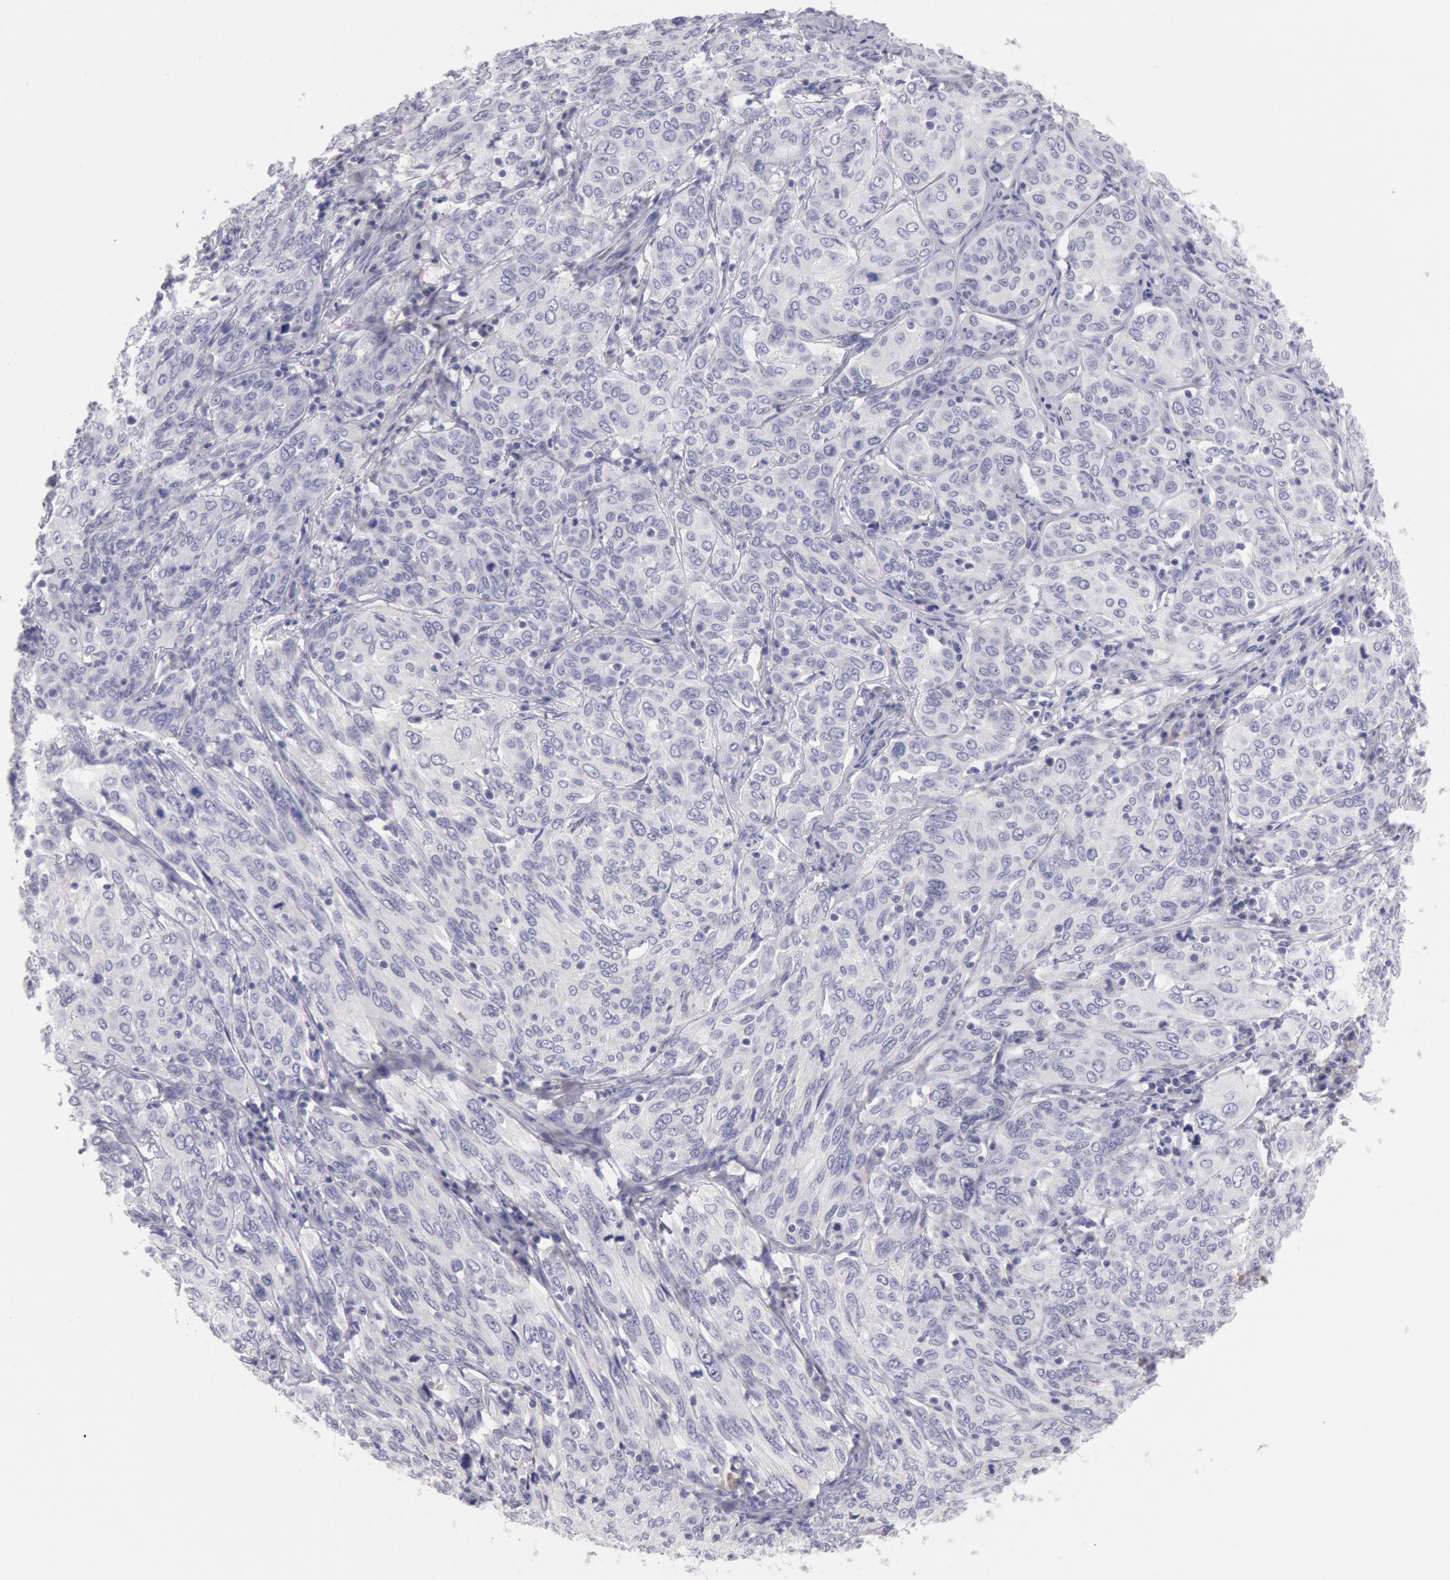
{"staining": {"intensity": "negative", "quantity": "none", "location": "none"}, "tissue": "cervical cancer", "cell_type": "Tumor cells", "image_type": "cancer", "snomed": [{"axis": "morphology", "description": "Squamous cell carcinoma, NOS"}, {"axis": "topography", "description": "Cervix"}], "caption": "Immunohistochemical staining of cervical cancer (squamous cell carcinoma) demonstrates no significant positivity in tumor cells.", "gene": "EGFR", "patient": {"sex": "female", "age": 38}}